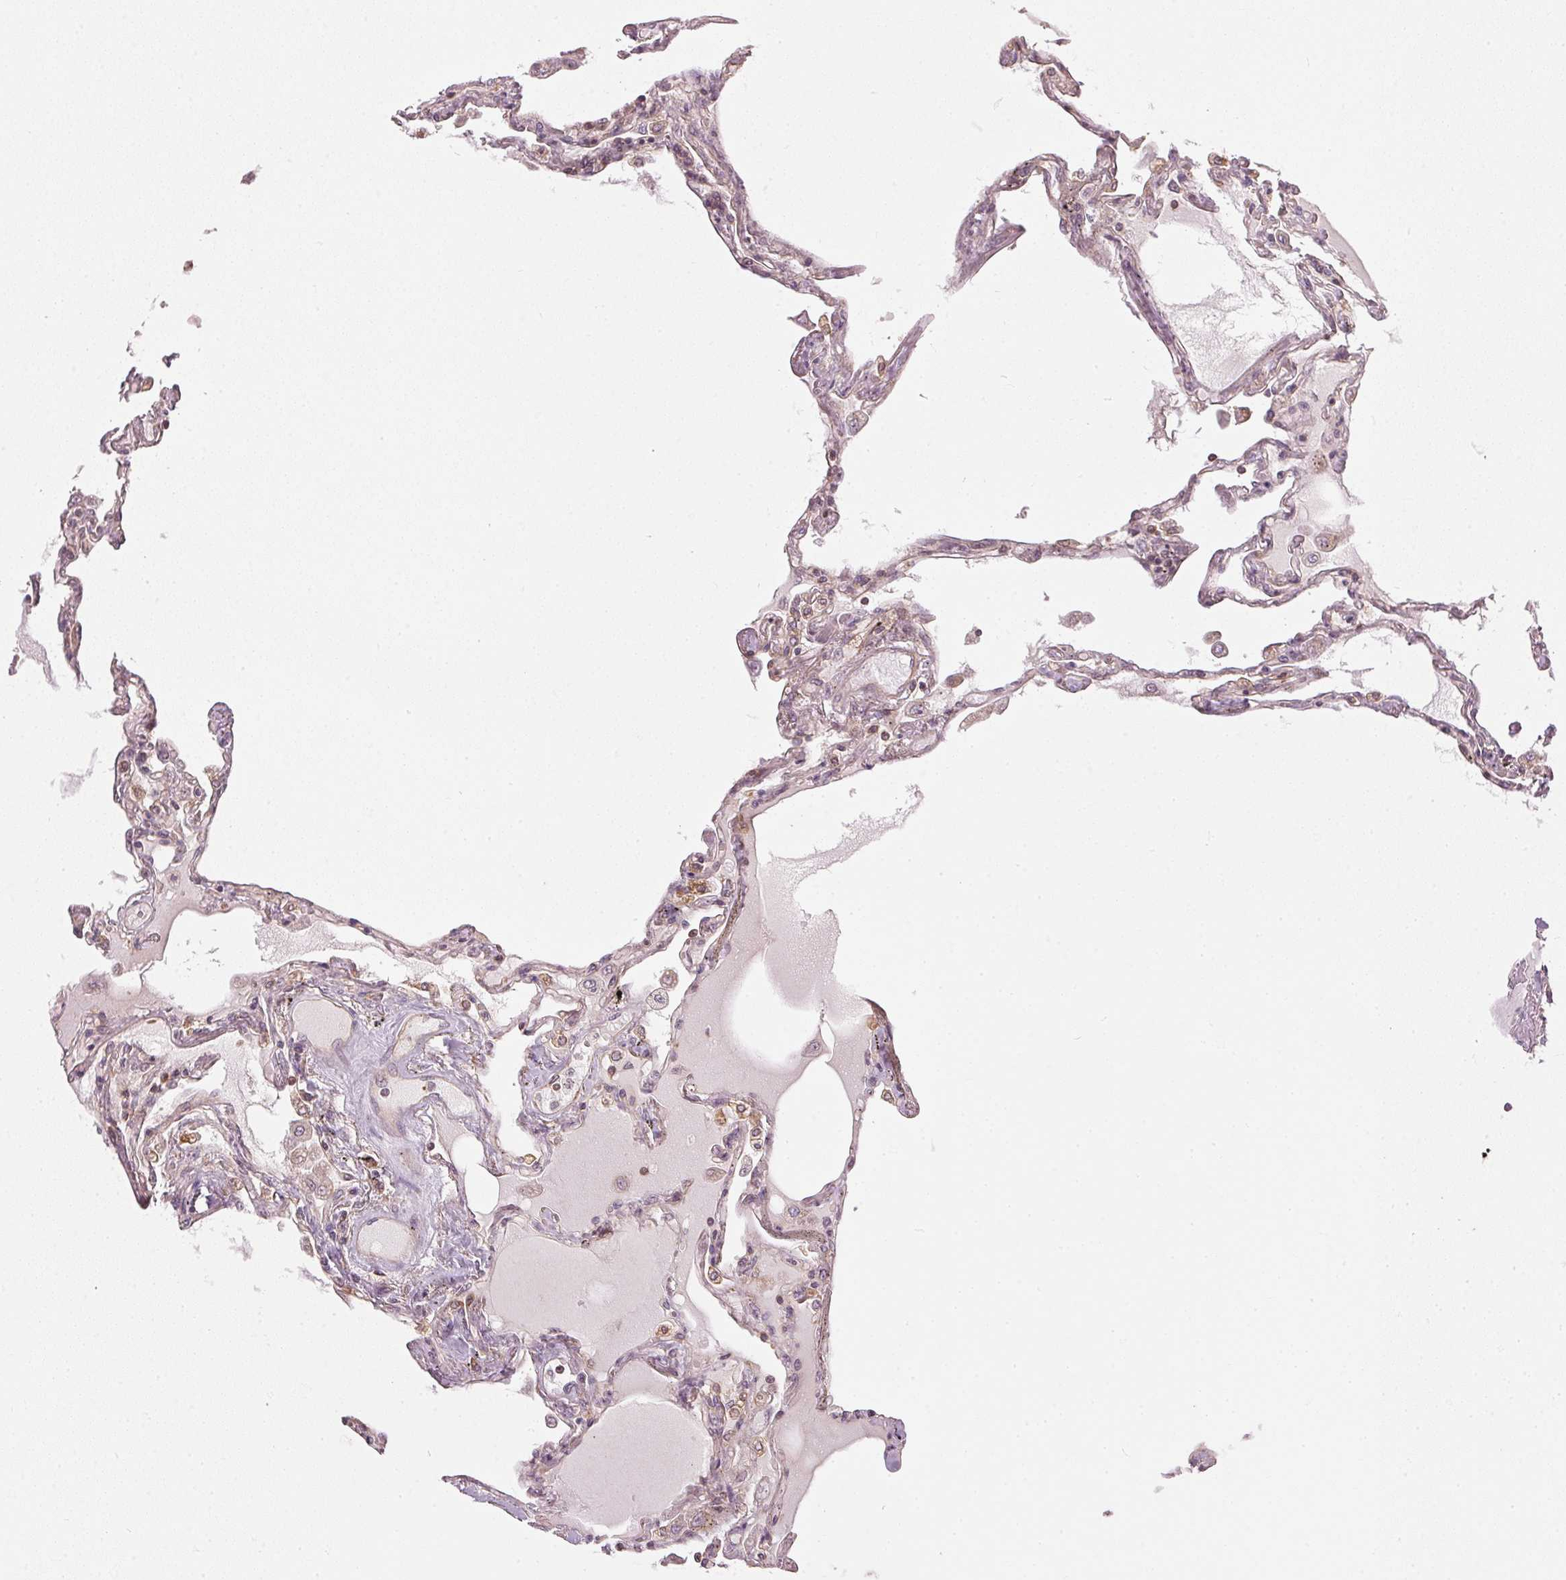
{"staining": {"intensity": "weak", "quantity": "<25%", "location": "cytoplasmic/membranous"}, "tissue": "lung", "cell_type": "Alveolar cells", "image_type": "normal", "snomed": [{"axis": "morphology", "description": "Normal tissue, NOS"}, {"axis": "morphology", "description": "Adenocarcinoma, NOS"}, {"axis": "topography", "description": "Cartilage tissue"}, {"axis": "topography", "description": "Lung"}], "caption": "Image shows no significant protein staining in alveolar cells of normal lung.", "gene": "NADK2", "patient": {"sex": "female", "age": 67}}